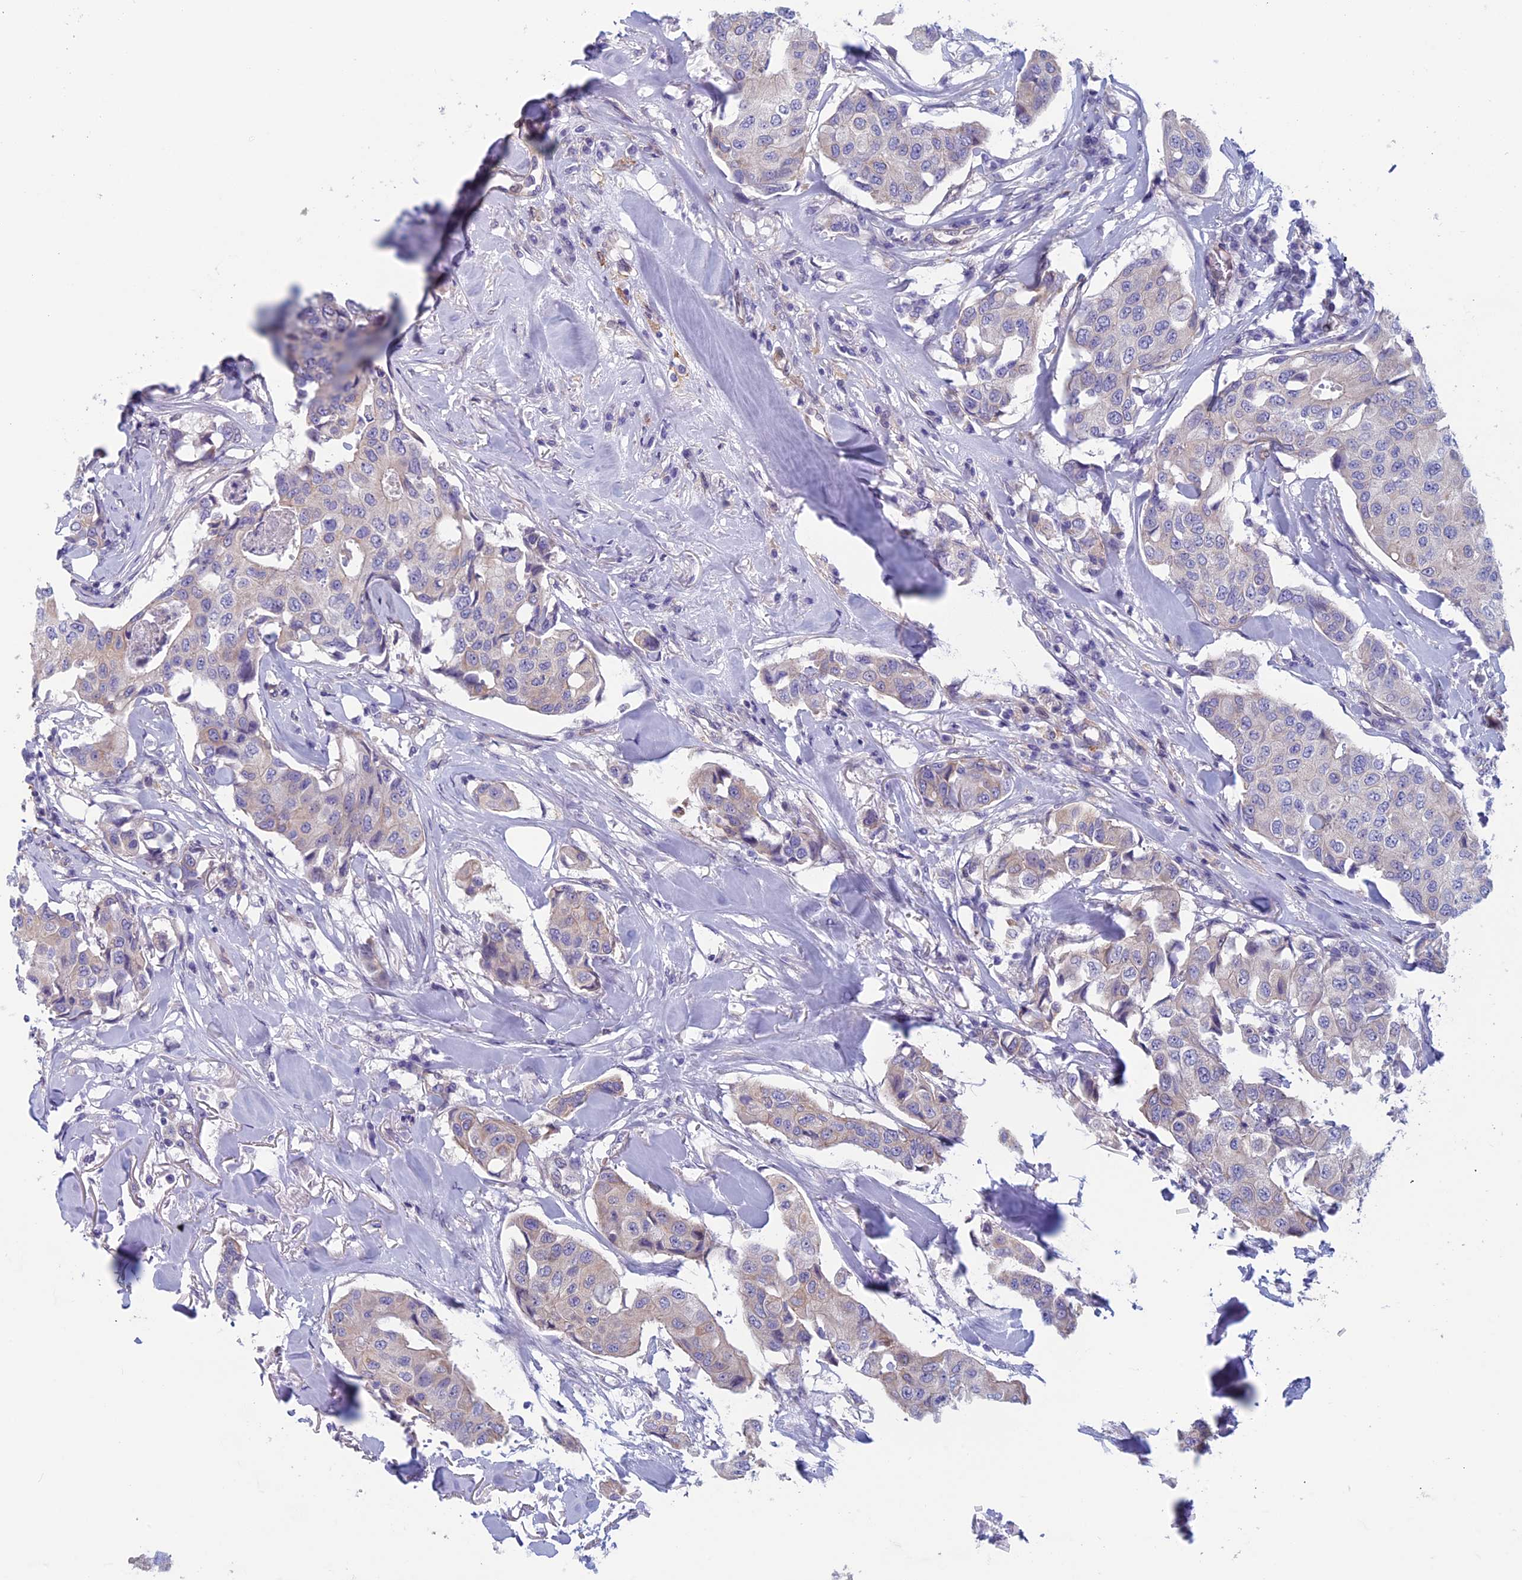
{"staining": {"intensity": "negative", "quantity": "none", "location": "none"}, "tissue": "breast cancer", "cell_type": "Tumor cells", "image_type": "cancer", "snomed": [{"axis": "morphology", "description": "Duct carcinoma"}, {"axis": "topography", "description": "Breast"}], "caption": "Tumor cells show no significant staining in breast cancer (intraductal carcinoma).", "gene": "CNOT6L", "patient": {"sex": "female", "age": 80}}